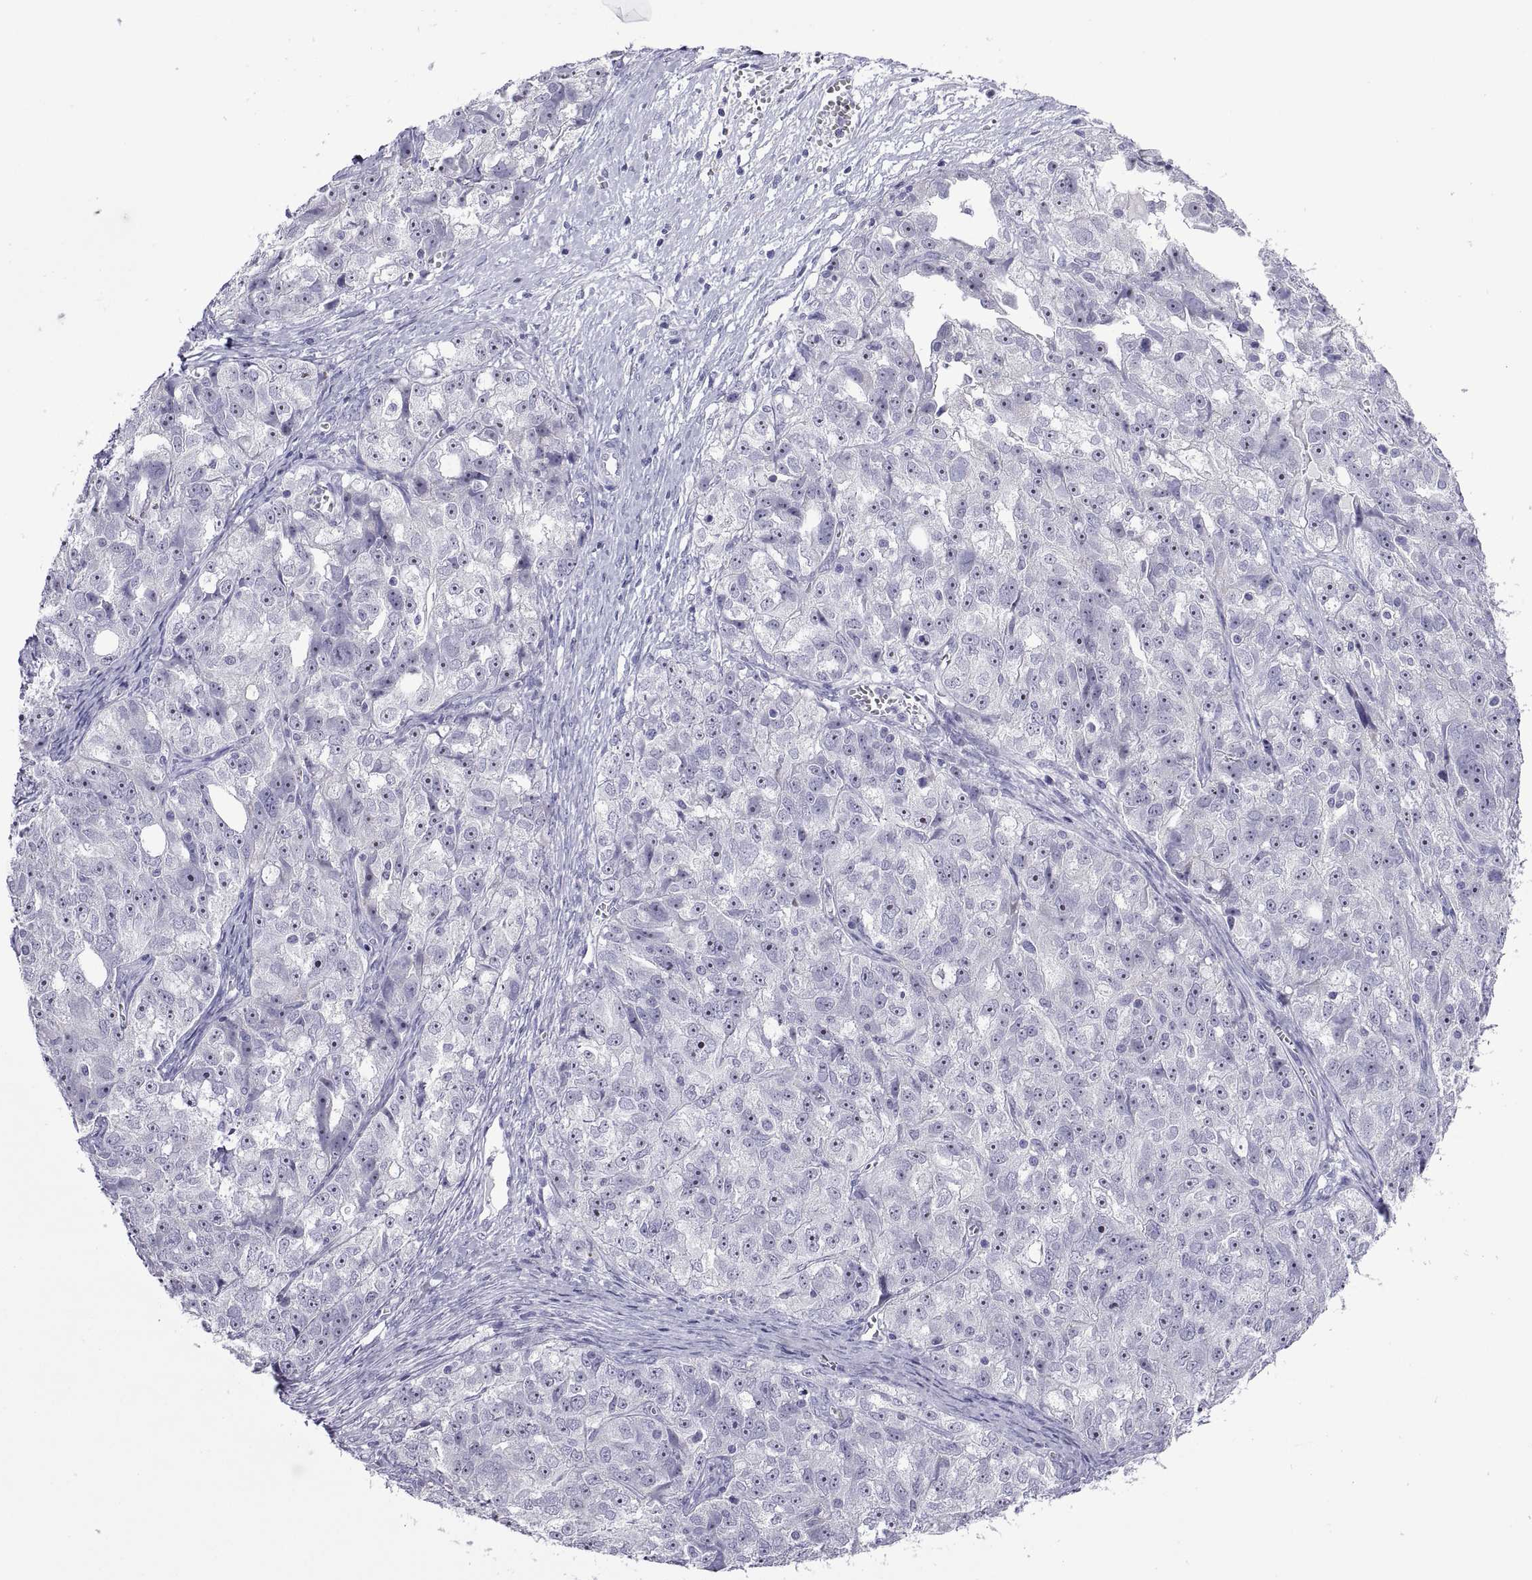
{"staining": {"intensity": "negative", "quantity": "none", "location": "none"}, "tissue": "ovarian cancer", "cell_type": "Tumor cells", "image_type": "cancer", "snomed": [{"axis": "morphology", "description": "Cystadenocarcinoma, serous, NOS"}, {"axis": "topography", "description": "Ovary"}], "caption": "There is no significant staining in tumor cells of ovarian serous cystadenocarcinoma. The staining is performed using DAB brown chromogen with nuclei counter-stained in using hematoxylin.", "gene": "VSX2", "patient": {"sex": "female", "age": 51}}